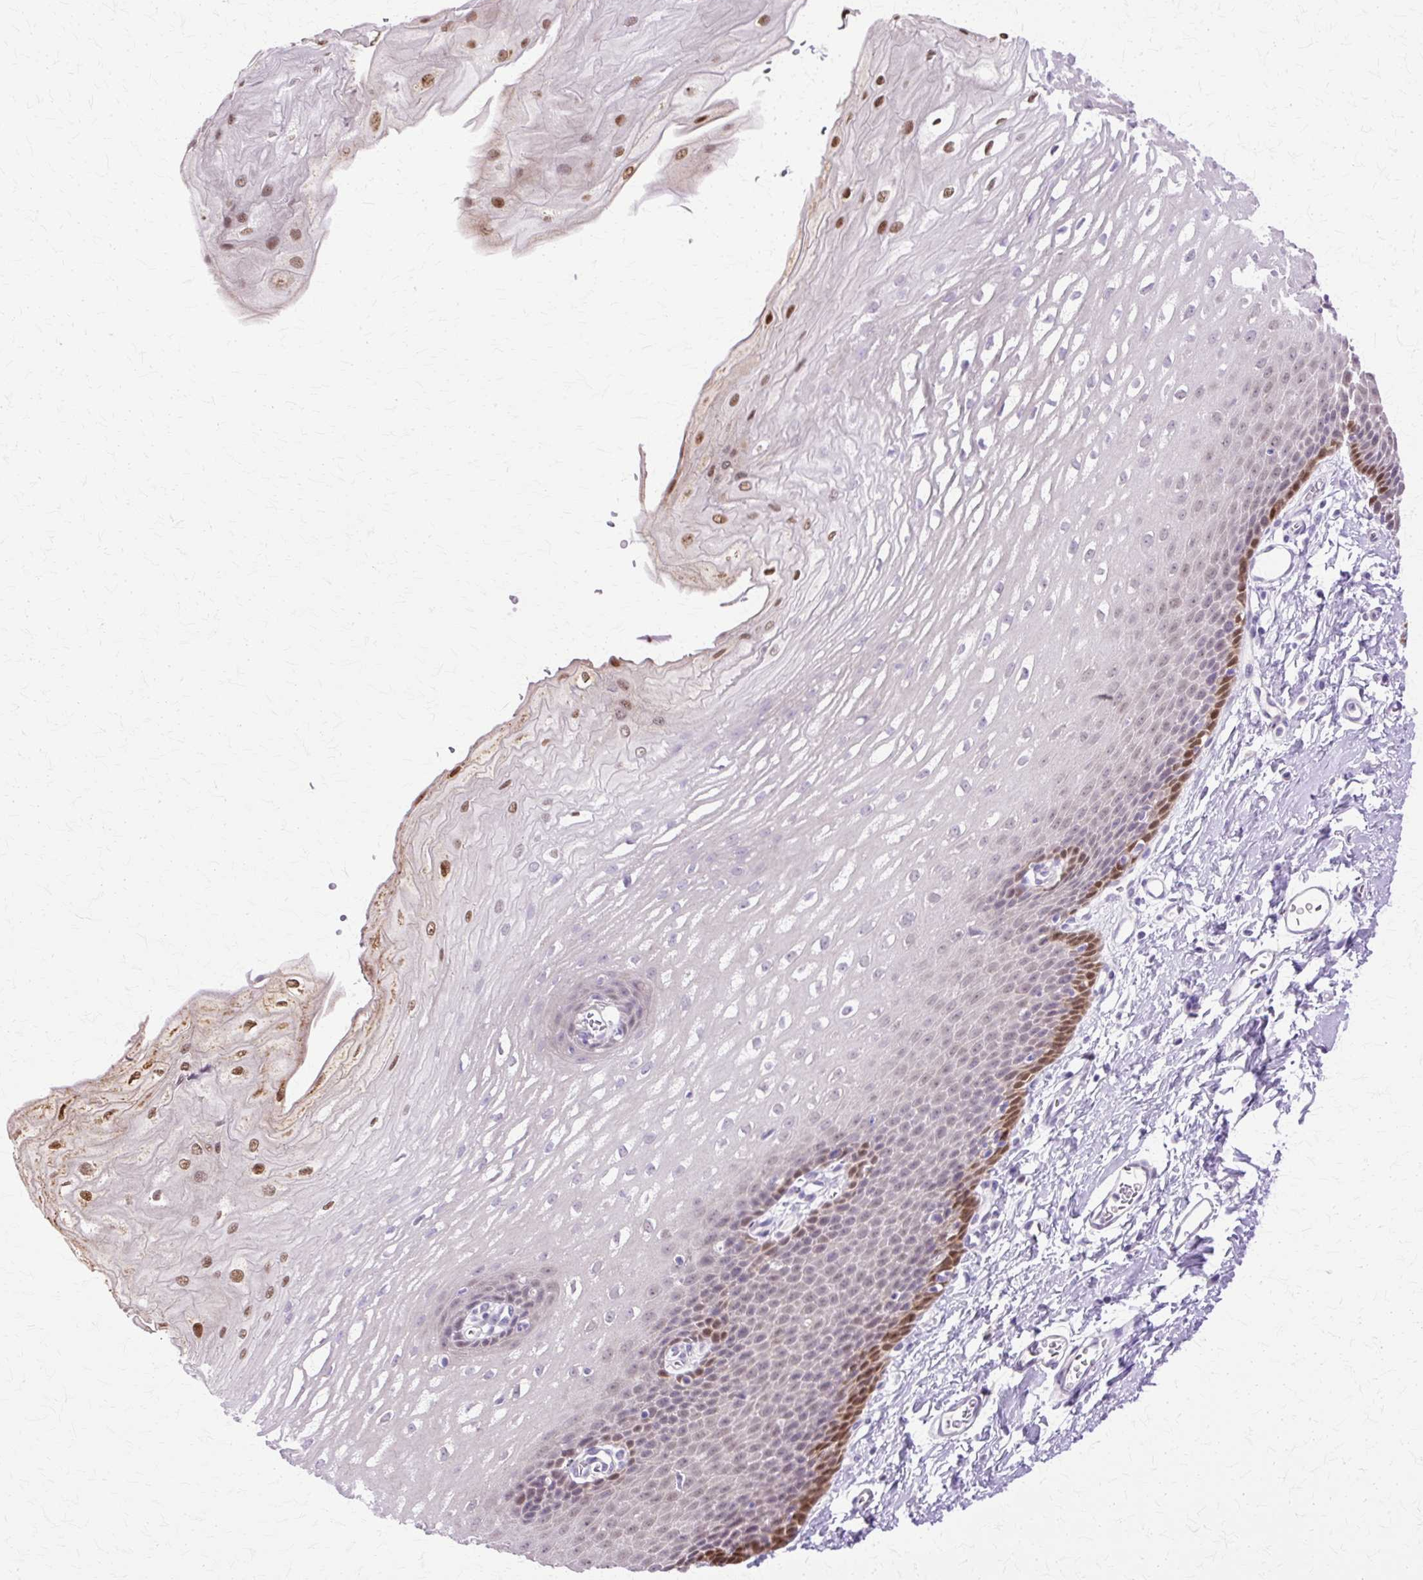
{"staining": {"intensity": "strong", "quantity": "<25%", "location": "nuclear"}, "tissue": "esophagus", "cell_type": "Squamous epithelial cells", "image_type": "normal", "snomed": [{"axis": "morphology", "description": "Normal tissue, NOS"}, {"axis": "topography", "description": "Esophagus"}], "caption": "About <25% of squamous epithelial cells in benign esophagus demonstrate strong nuclear protein positivity as visualized by brown immunohistochemical staining.", "gene": "HSPA1A", "patient": {"sex": "male", "age": 70}}